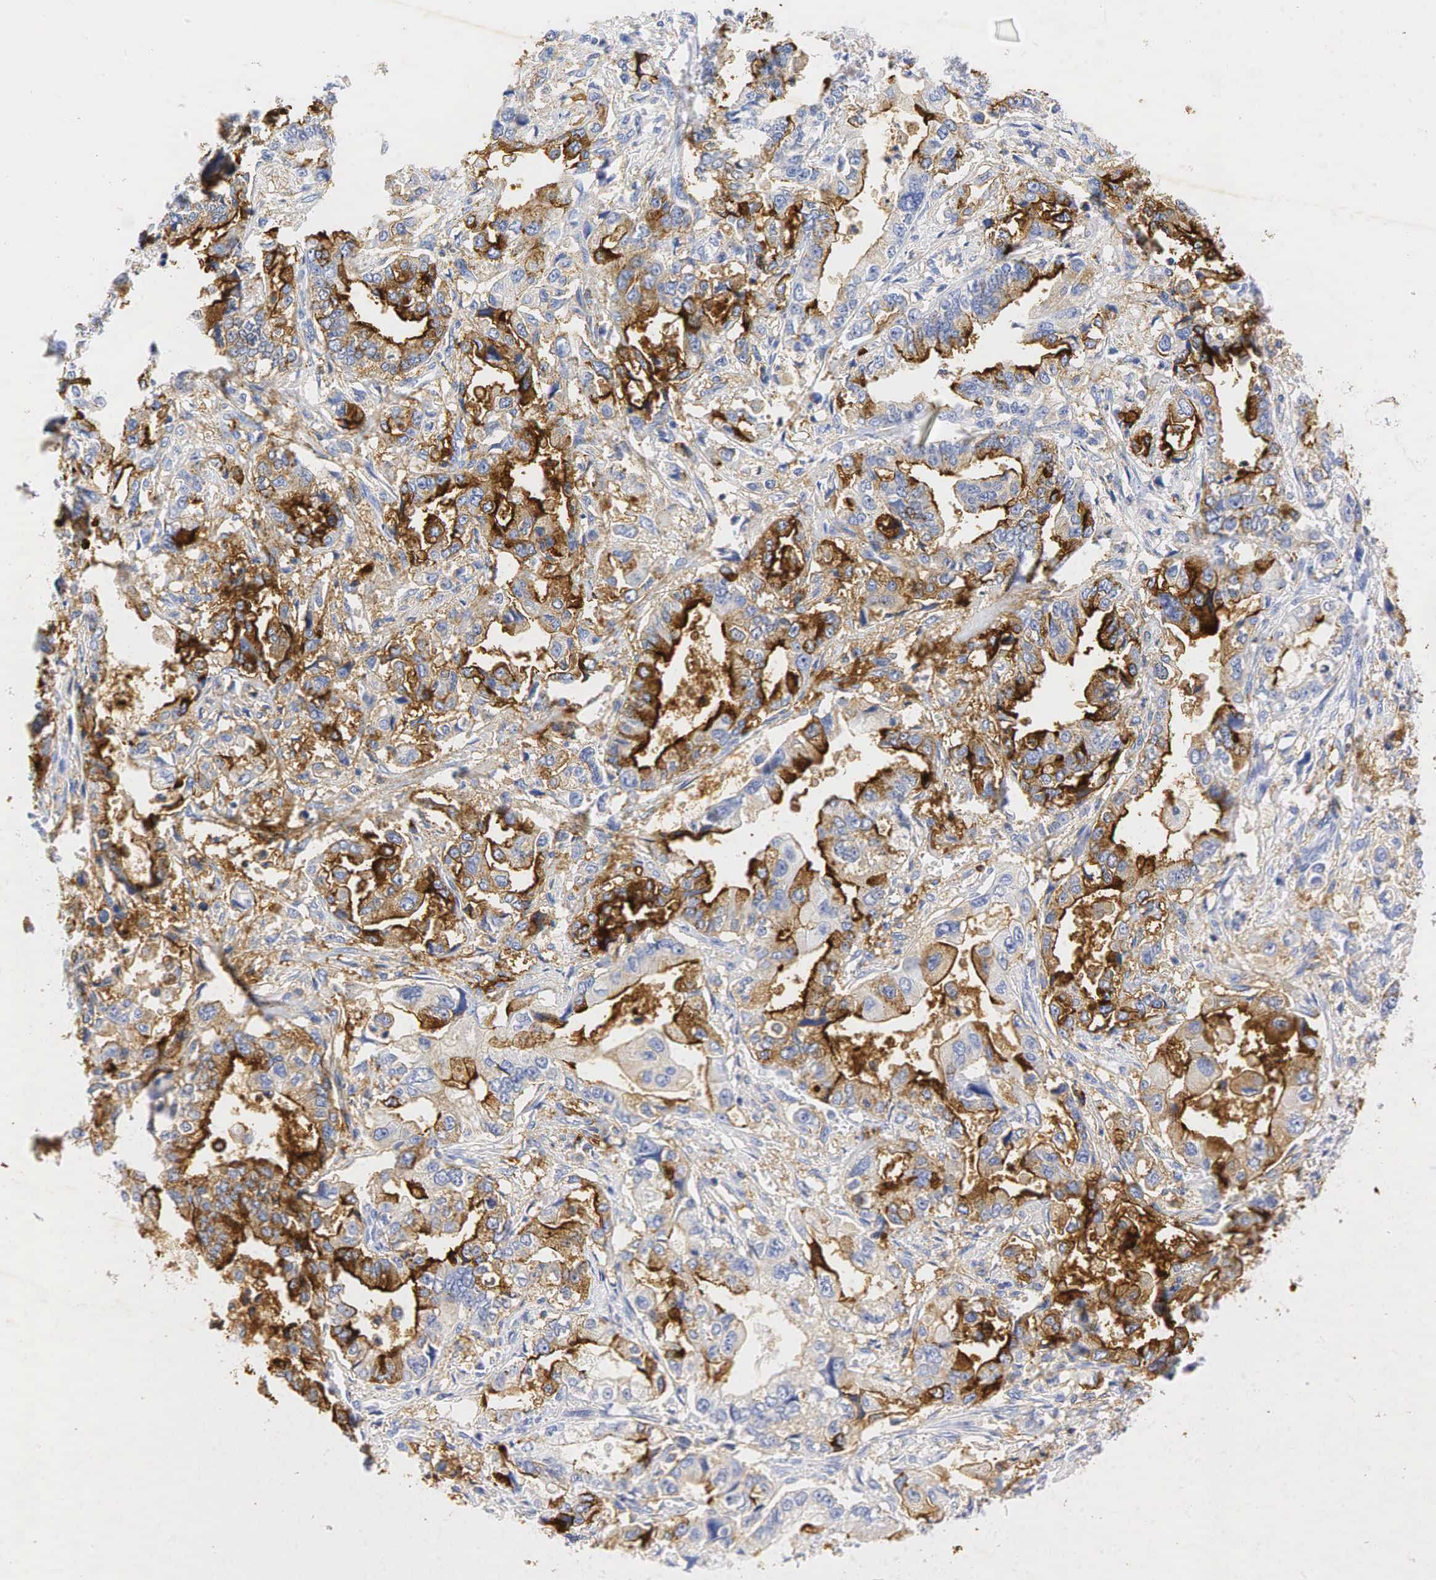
{"staining": {"intensity": "strong", "quantity": ">75%", "location": "cytoplasmic/membranous"}, "tissue": "stomach cancer", "cell_type": "Tumor cells", "image_type": "cancer", "snomed": [{"axis": "morphology", "description": "Adenocarcinoma, NOS"}, {"axis": "topography", "description": "Pancreas"}, {"axis": "topography", "description": "Stomach, upper"}], "caption": "DAB immunohistochemical staining of stomach cancer (adenocarcinoma) shows strong cytoplasmic/membranous protein positivity in about >75% of tumor cells.", "gene": "SYP", "patient": {"sex": "male", "age": 77}}